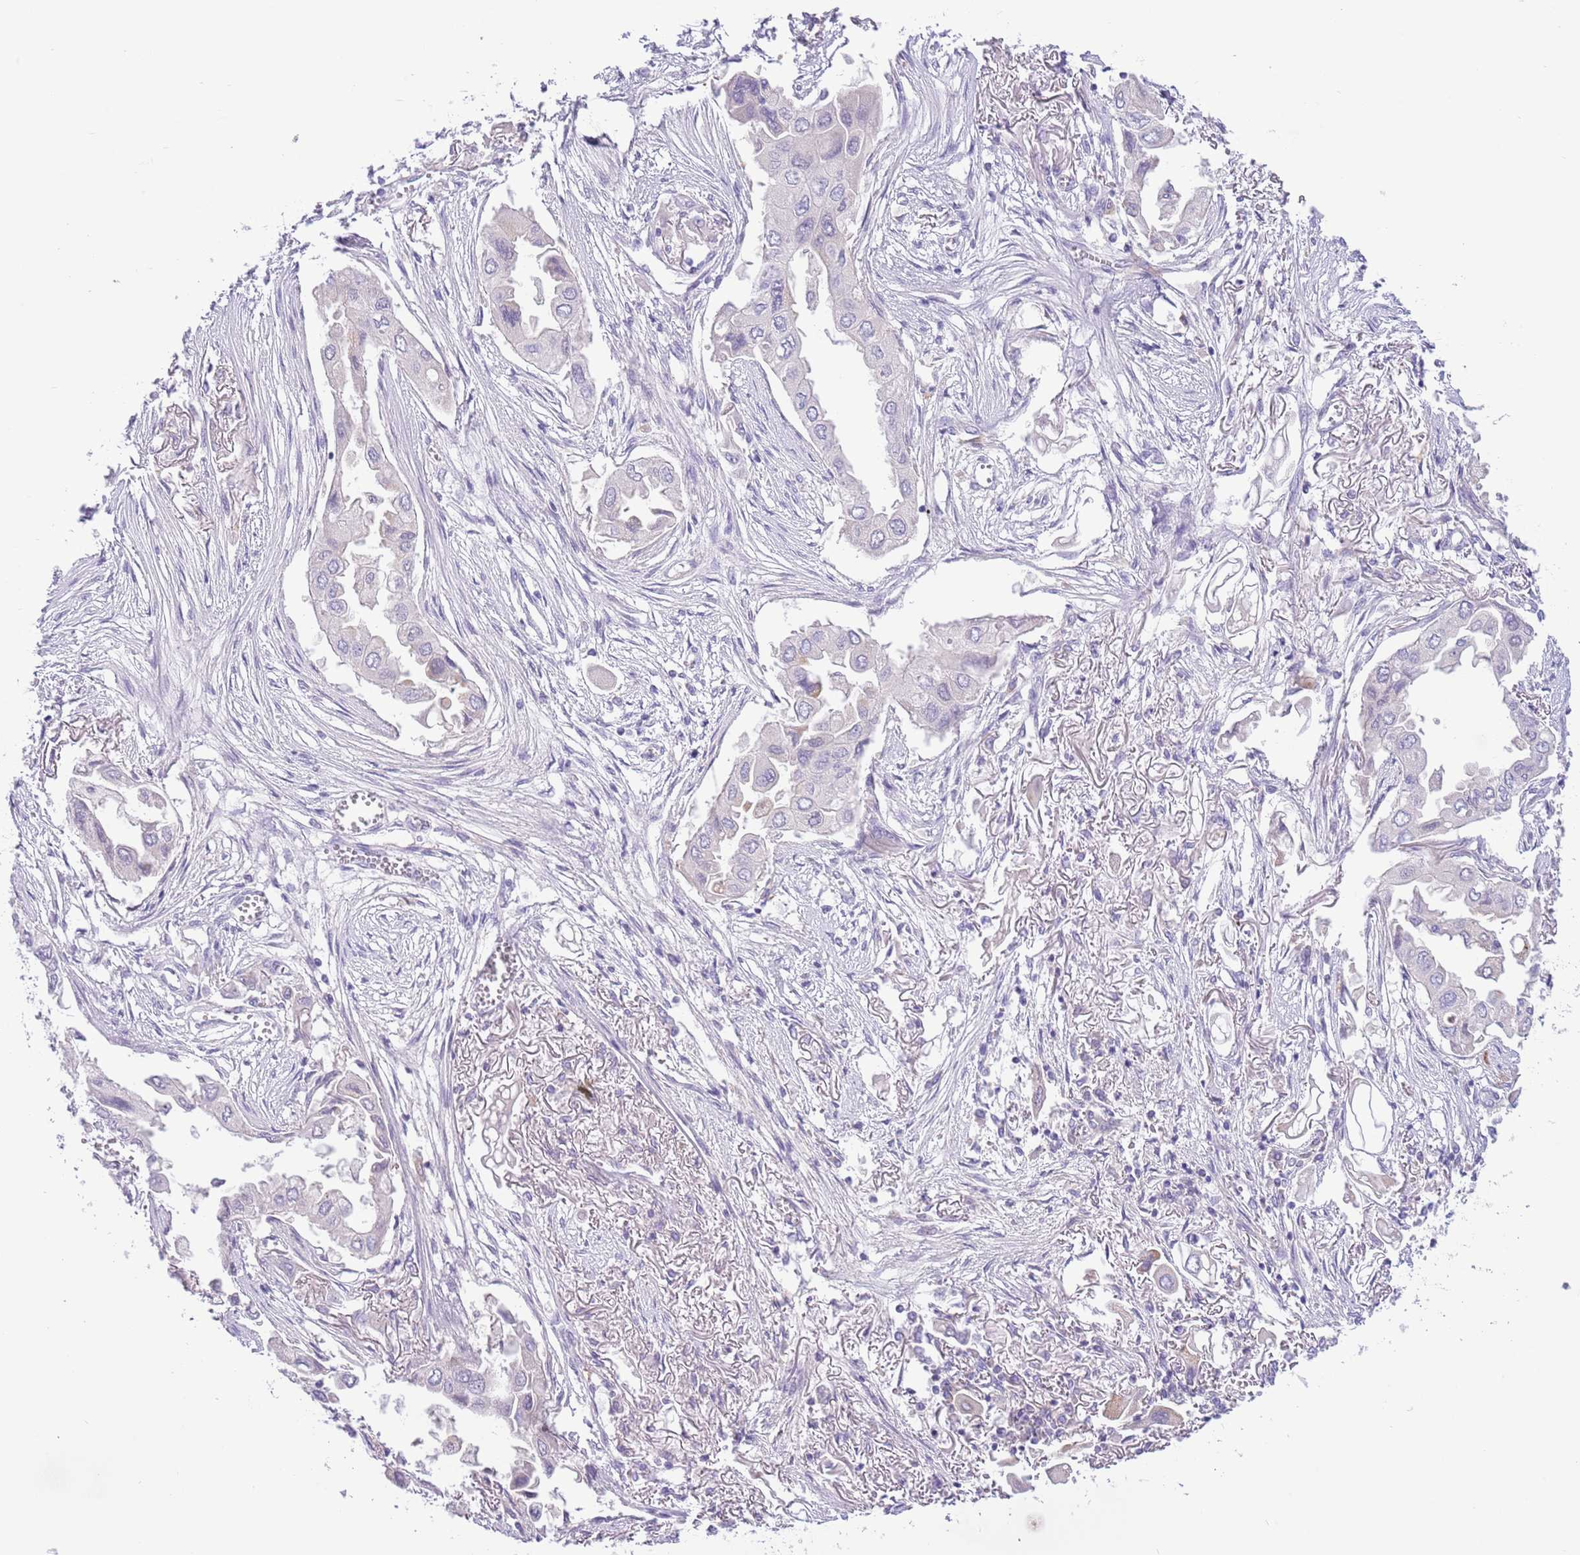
{"staining": {"intensity": "negative", "quantity": "none", "location": "none"}, "tissue": "lung cancer", "cell_type": "Tumor cells", "image_type": "cancer", "snomed": [{"axis": "morphology", "description": "Adenocarcinoma, NOS"}, {"axis": "topography", "description": "Lung"}], "caption": "Immunohistochemical staining of lung adenocarcinoma reveals no significant positivity in tumor cells.", "gene": "TOX2", "patient": {"sex": "female", "age": 76}}